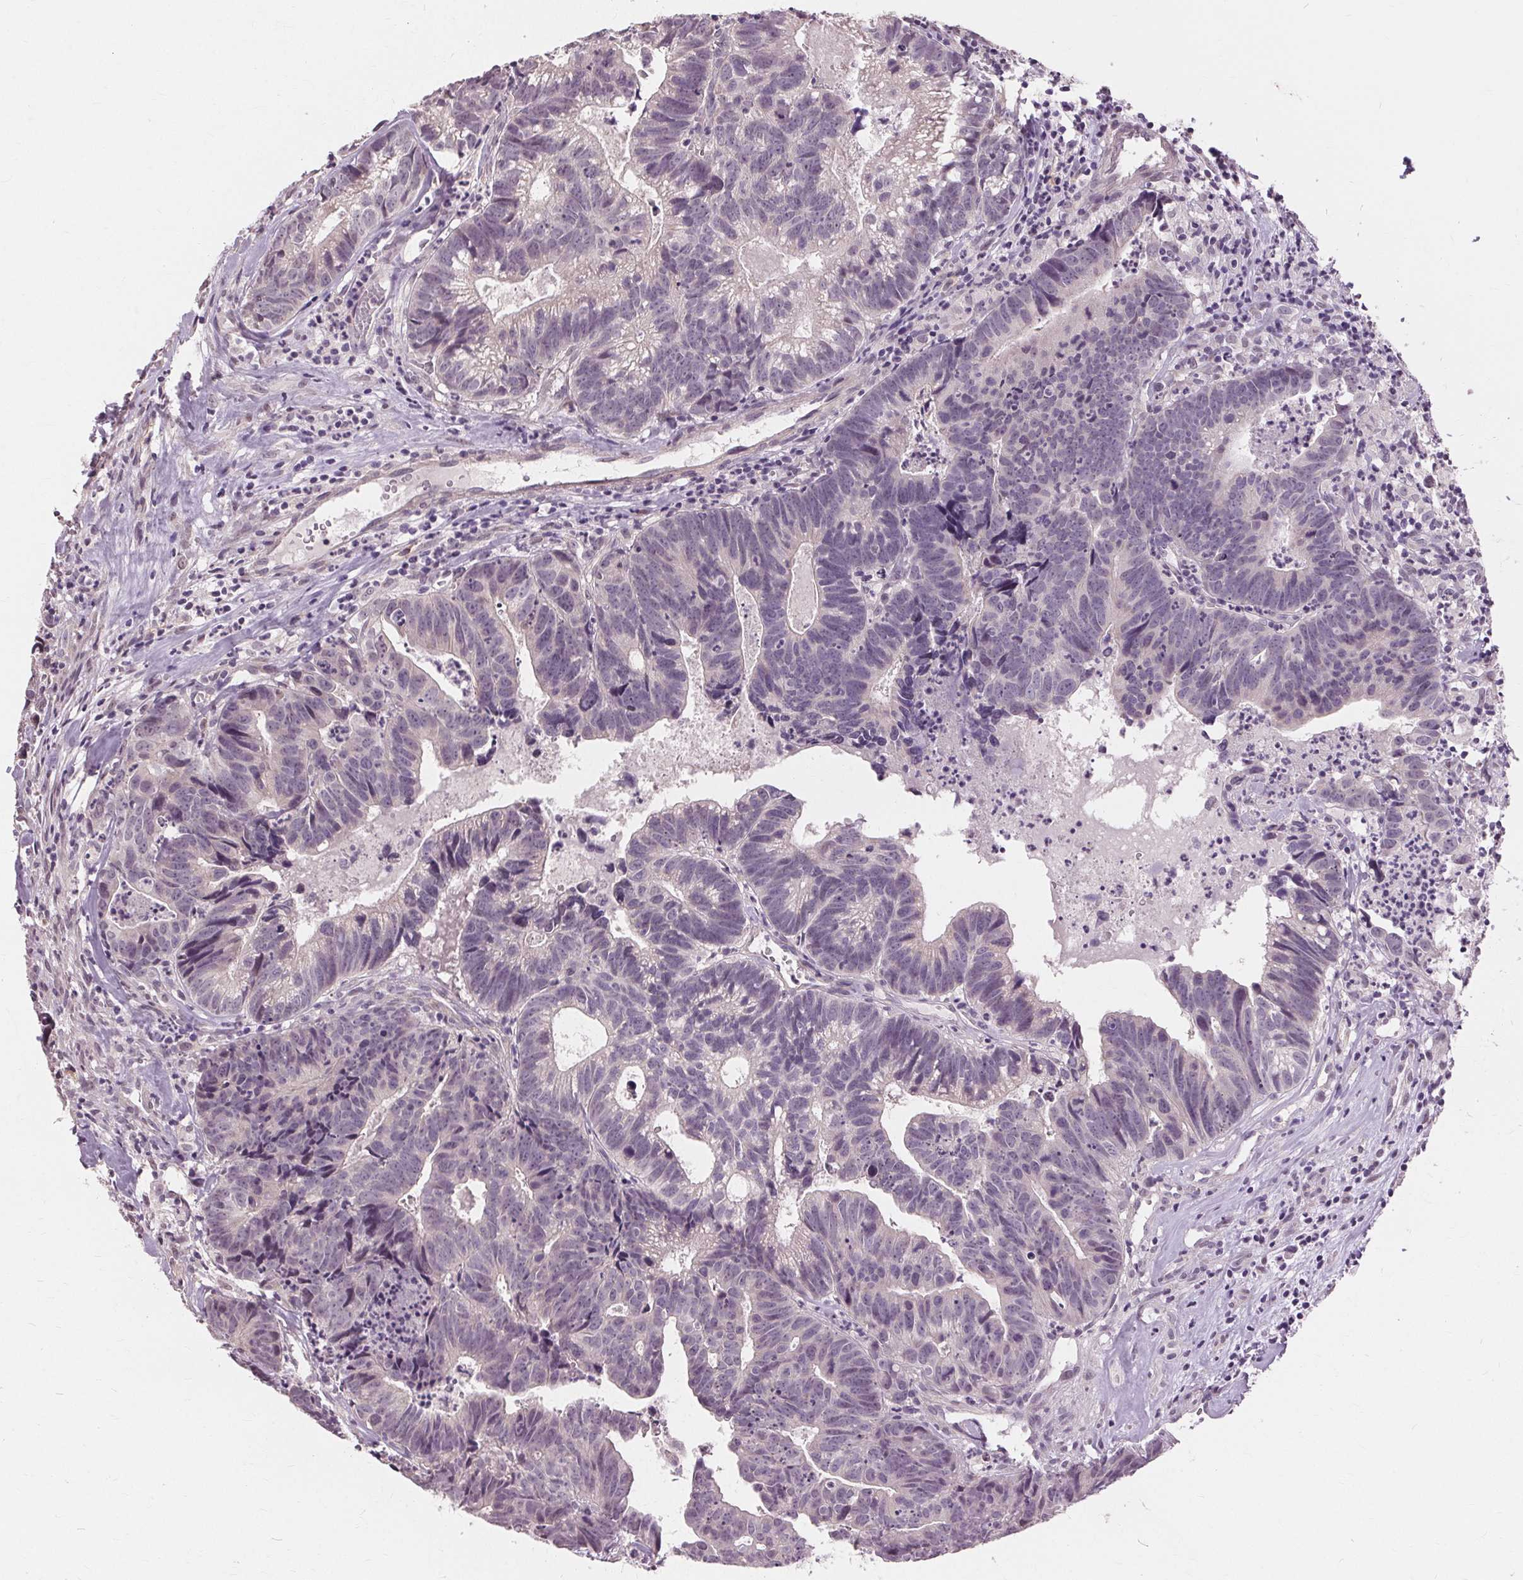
{"staining": {"intensity": "negative", "quantity": "none", "location": "none"}, "tissue": "head and neck cancer", "cell_type": "Tumor cells", "image_type": "cancer", "snomed": [{"axis": "morphology", "description": "Adenocarcinoma, NOS"}, {"axis": "topography", "description": "Head-Neck"}], "caption": "The immunohistochemistry image has no significant staining in tumor cells of head and neck cancer (adenocarcinoma) tissue. (DAB immunohistochemistry (IHC) visualized using brightfield microscopy, high magnification).", "gene": "SIGLEC6", "patient": {"sex": "male", "age": 62}}